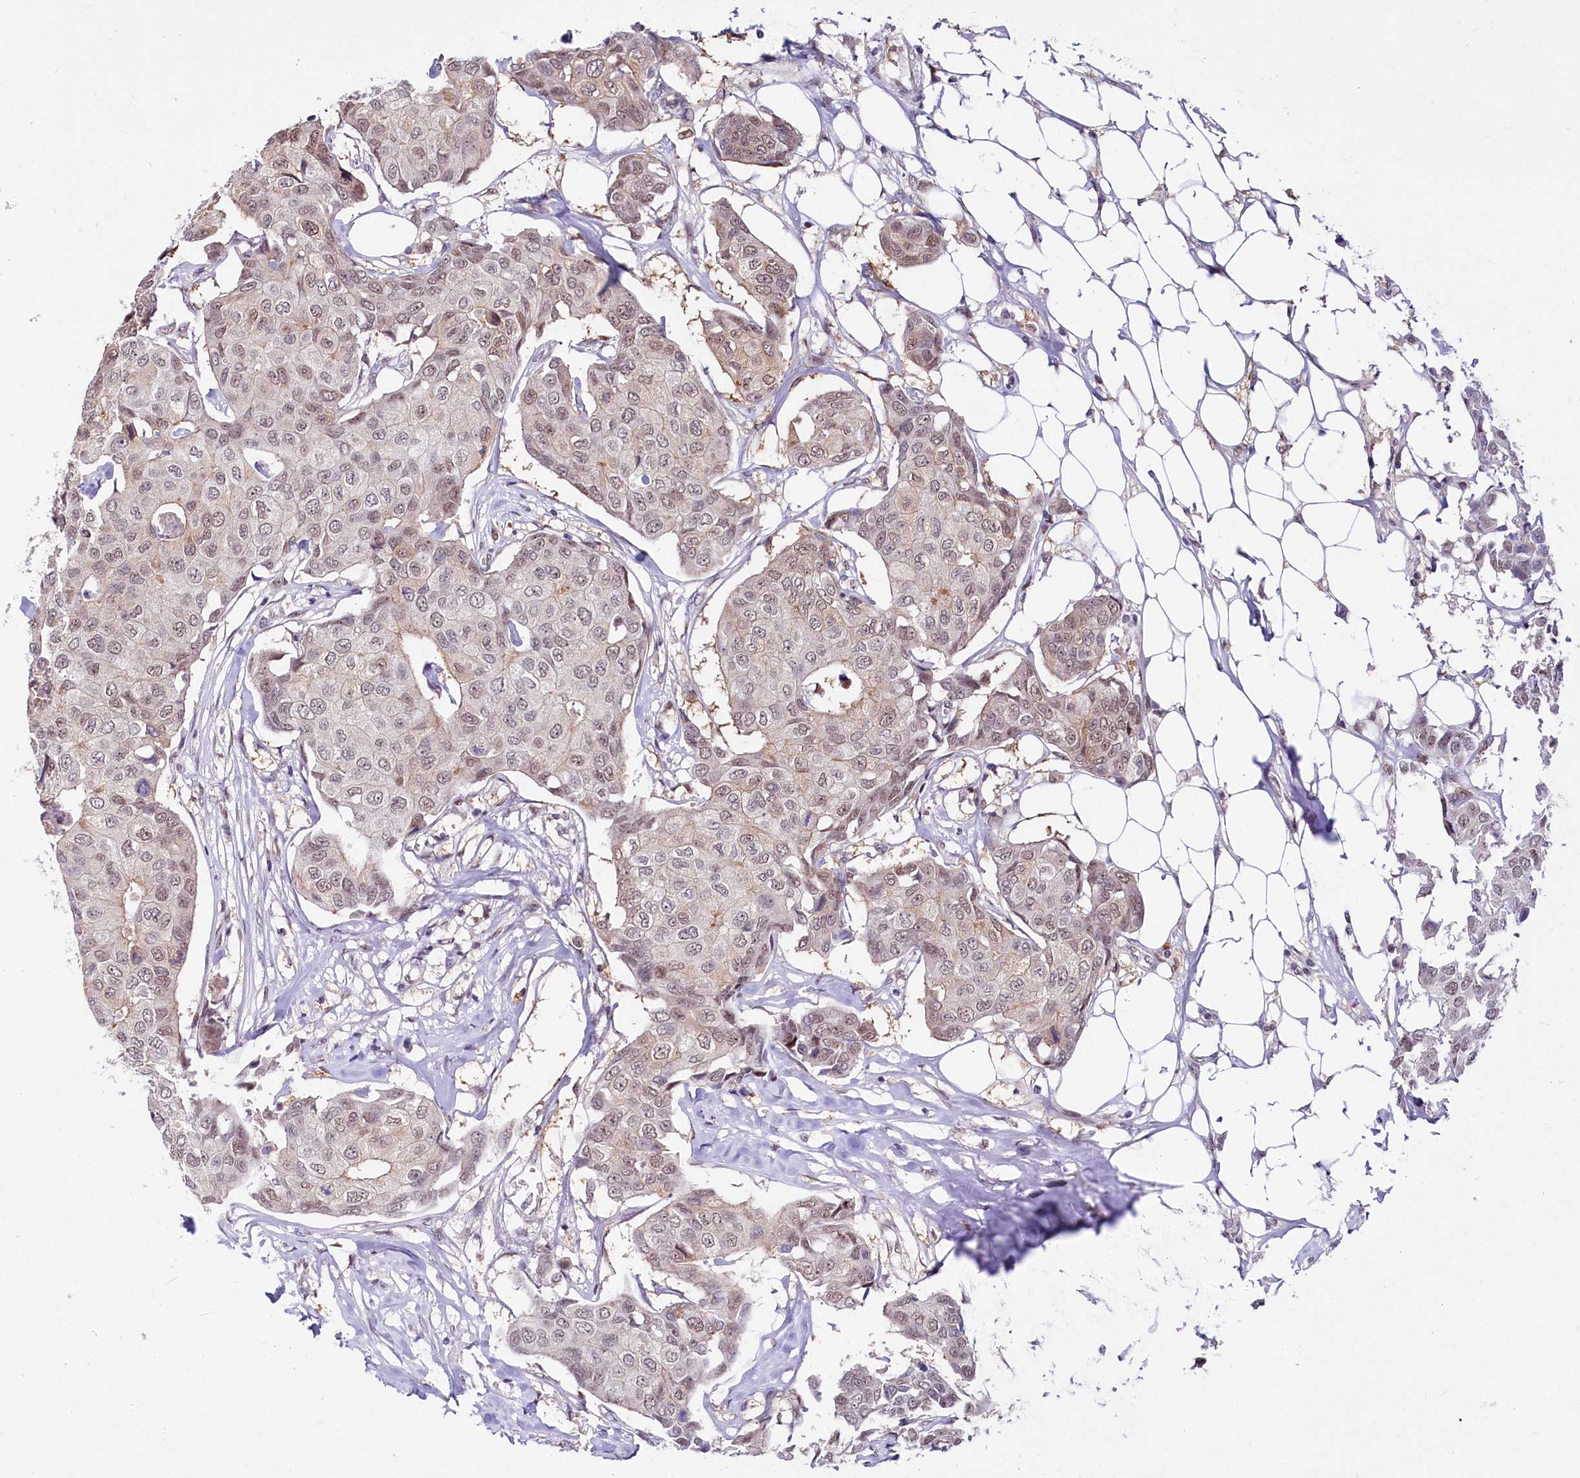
{"staining": {"intensity": "weak", "quantity": "25%-75%", "location": "nuclear"}, "tissue": "breast cancer", "cell_type": "Tumor cells", "image_type": "cancer", "snomed": [{"axis": "morphology", "description": "Duct carcinoma"}, {"axis": "topography", "description": "Breast"}], "caption": "About 25%-75% of tumor cells in breast cancer exhibit weak nuclear protein staining as visualized by brown immunohistochemical staining.", "gene": "SCAF11", "patient": {"sex": "female", "age": 80}}